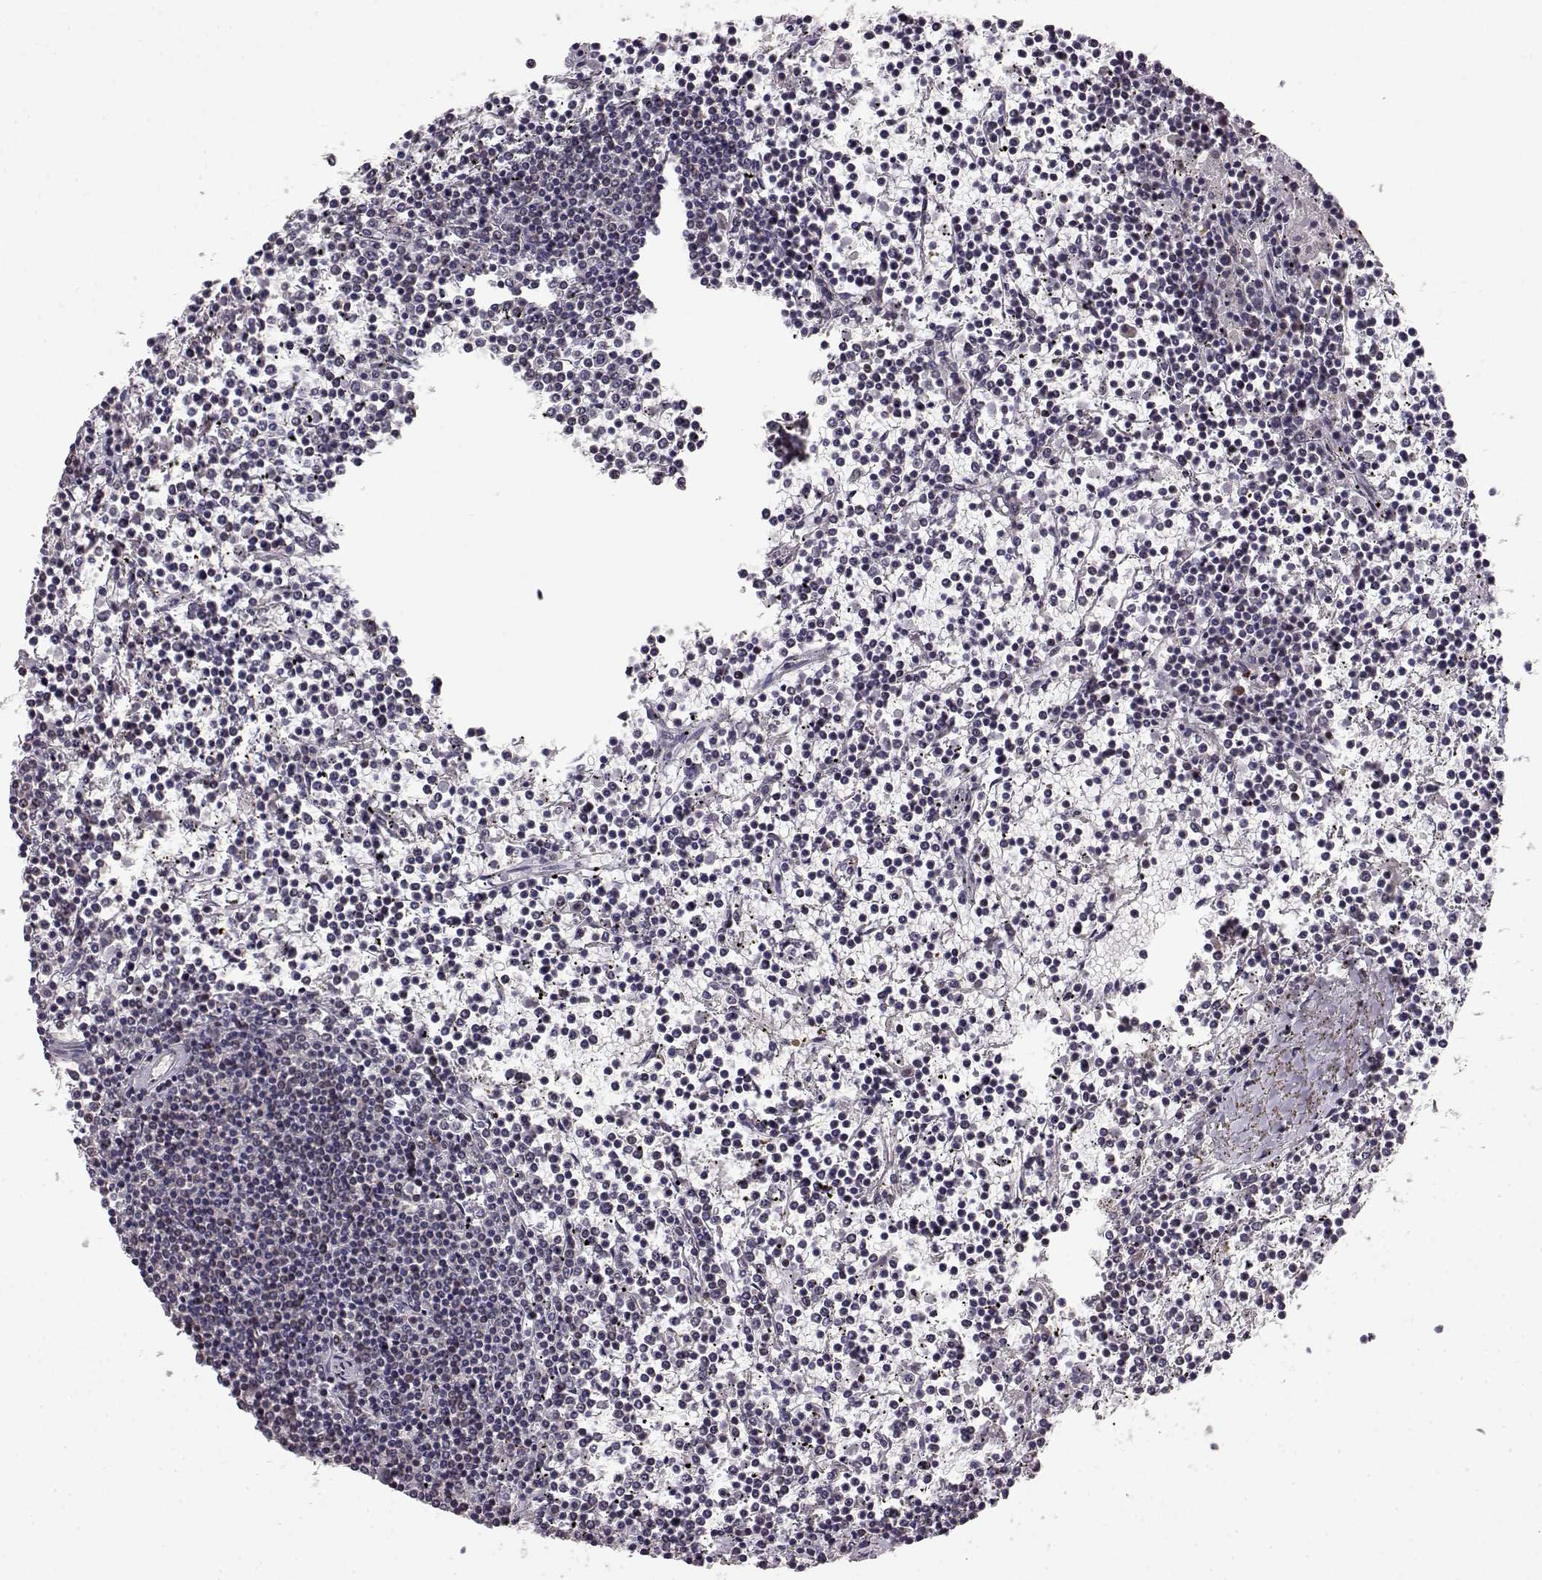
{"staining": {"intensity": "negative", "quantity": "none", "location": "none"}, "tissue": "lymphoma", "cell_type": "Tumor cells", "image_type": "cancer", "snomed": [{"axis": "morphology", "description": "Malignant lymphoma, non-Hodgkin's type, Low grade"}, {"axis": "topography", "description": "Spleen"}], "caption": "Micrograph shows no significant protein expression in tumor cells of low-grade malignant lymphoma, non-Hodgkin's type.", "gene": "BACH2", "patient": {"sex": "female", "age": 19}}